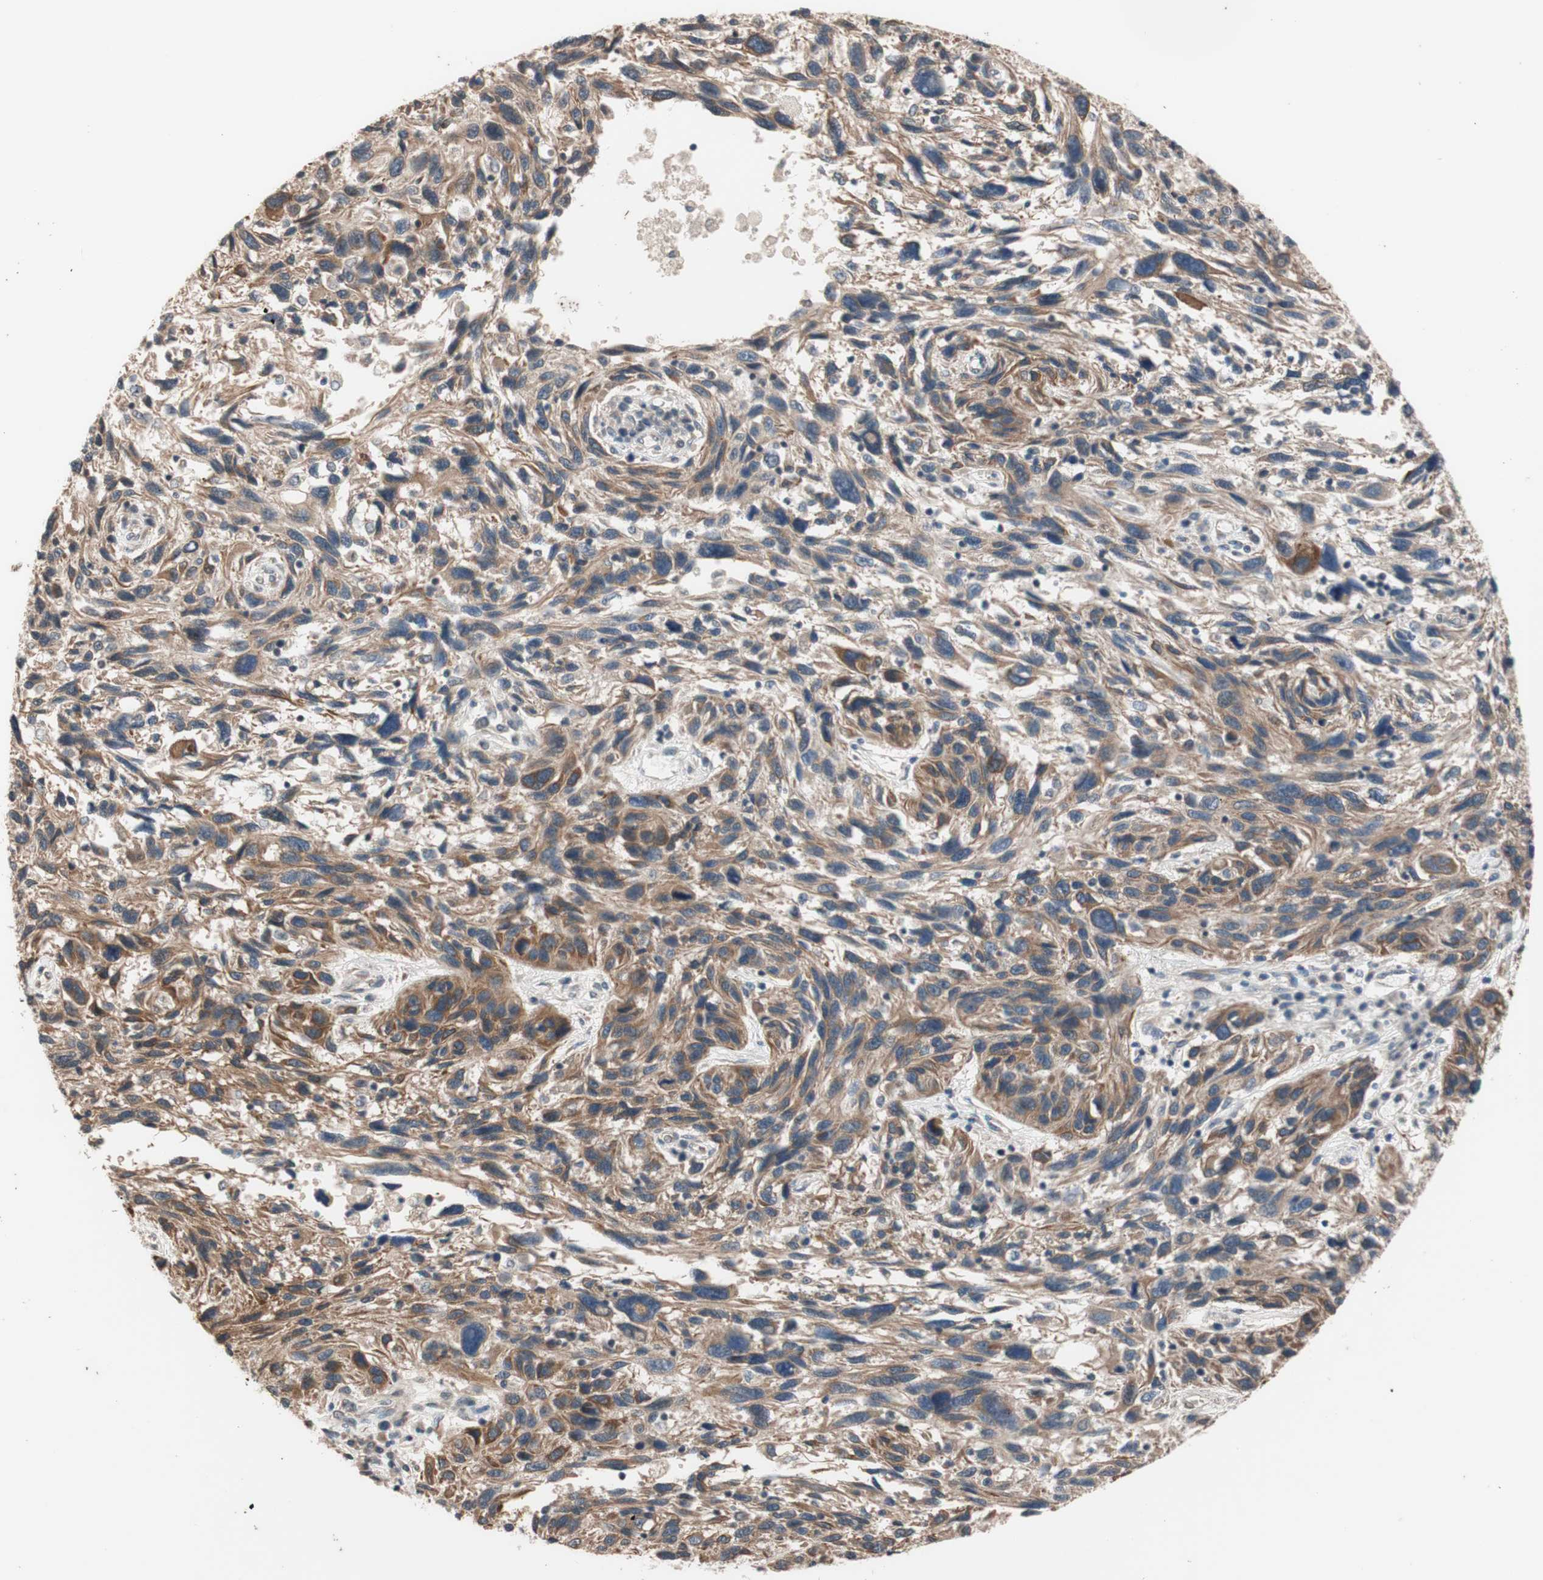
{"staining": {"intensity": "moderate", "quantity": ">75%", "location": "cytoplasmic/membranous"}, "tissue": "melanoma", "cell_type": "Tumor cells", "image_type": "cancer", "snomed": [{"axis": "morphology", "description": "Malignant melanoma, NOS"}, {"axis": "topography", "description": "Skin"}], "caption": "An IHC histopathology image of tumor tissue is shown. Protein staining in brown labels moderate cytoplasmic/membranous positivity in melanoma within tumor cells.", "gene": "CD55", "patient": {"sex": "male", "age": 53}}